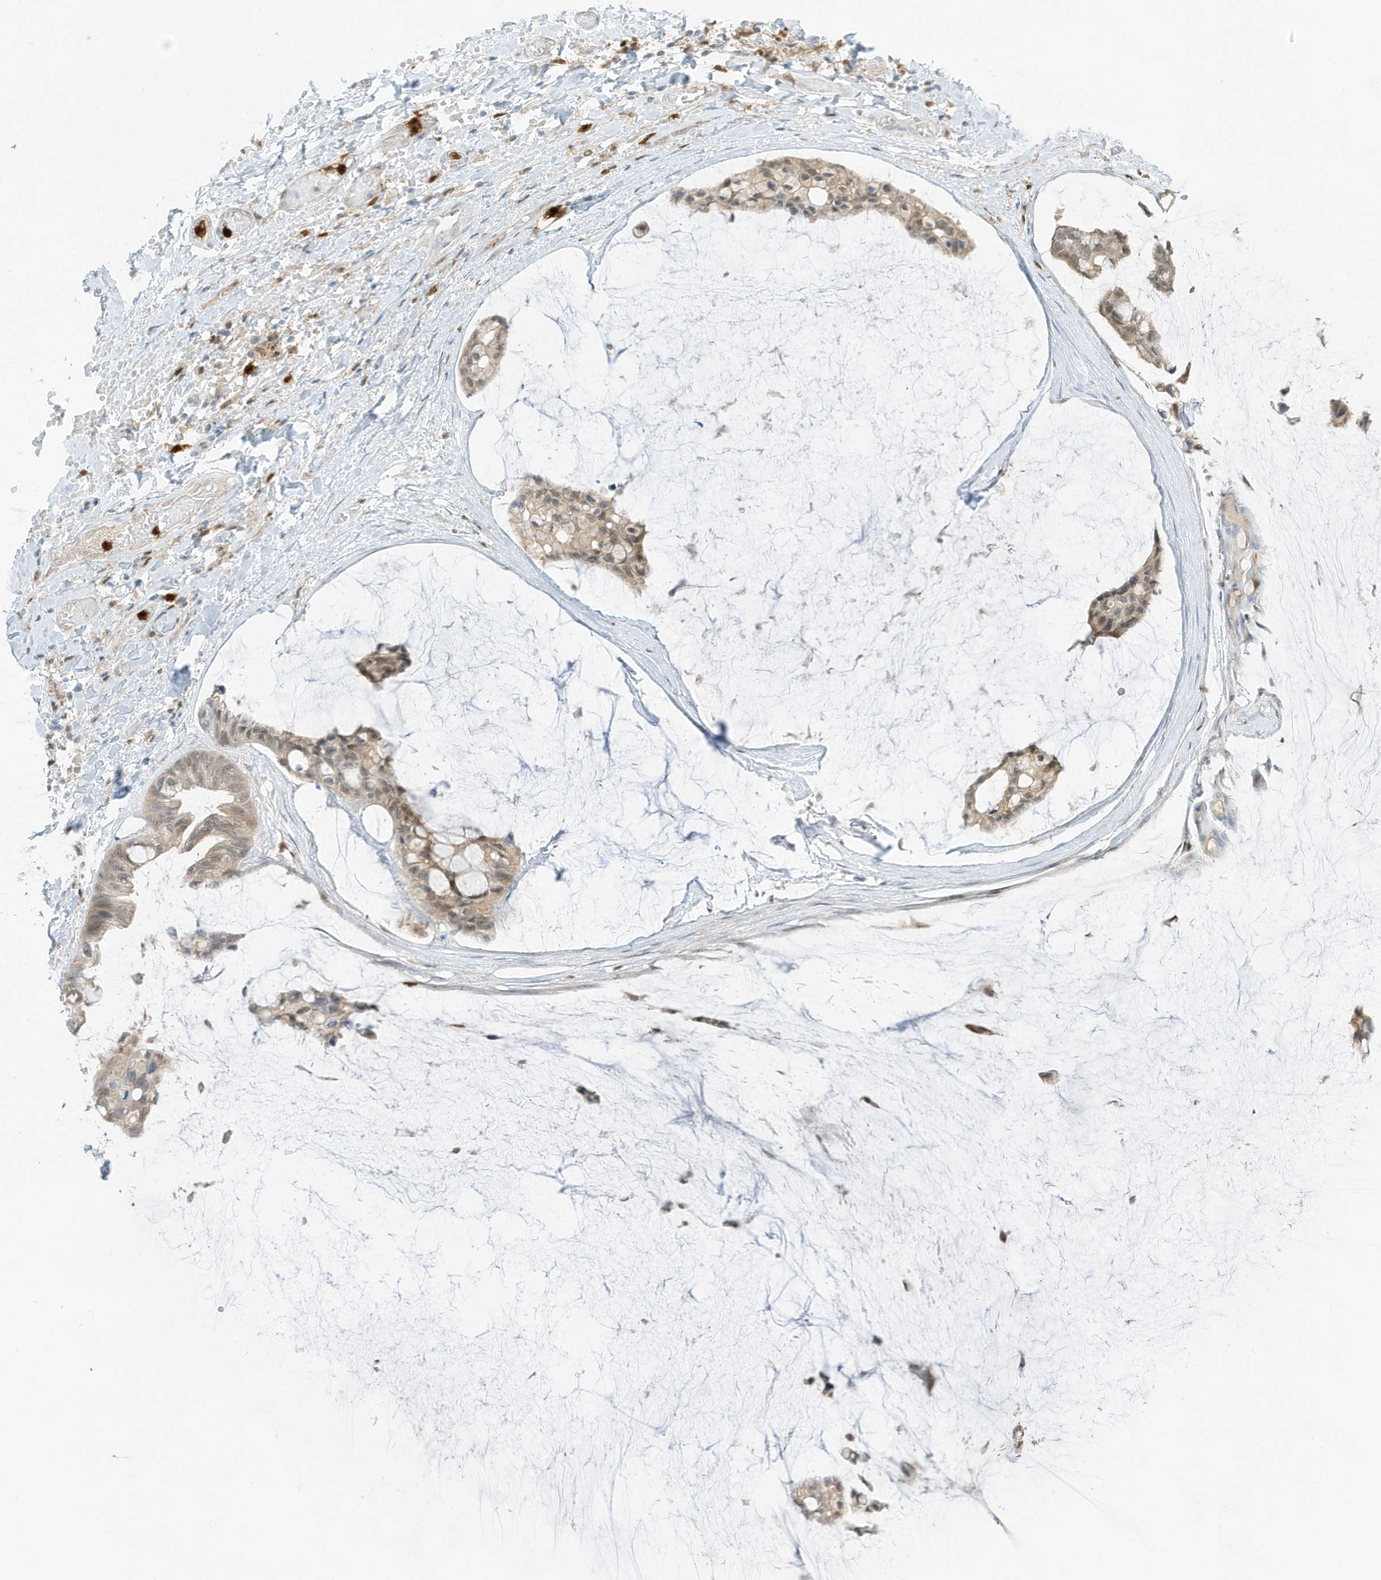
{"staining": {"intensity": "weak", "quantity": ">75%", "location": "cytoplasmic/membranous,nuclear"}, "tissue": "ovarian cancer", "cell_type": "Tumor cells", "image_type": "cancer", "snomed": [{"axis": "morphology", "description": "Cystadenocarcinoma, mucinous, NOS"}, {"axis": "topography", "description": "Ovary"}], "caption": "Tumor cells display low levels of weak cytoplasmic/membranous and nuclear expression in about >75% of cells in ovarian cancer (mucinous cystadenocarcinoma).", "gene": "GCA", "patient": {"sex": "female", "age": 39}}